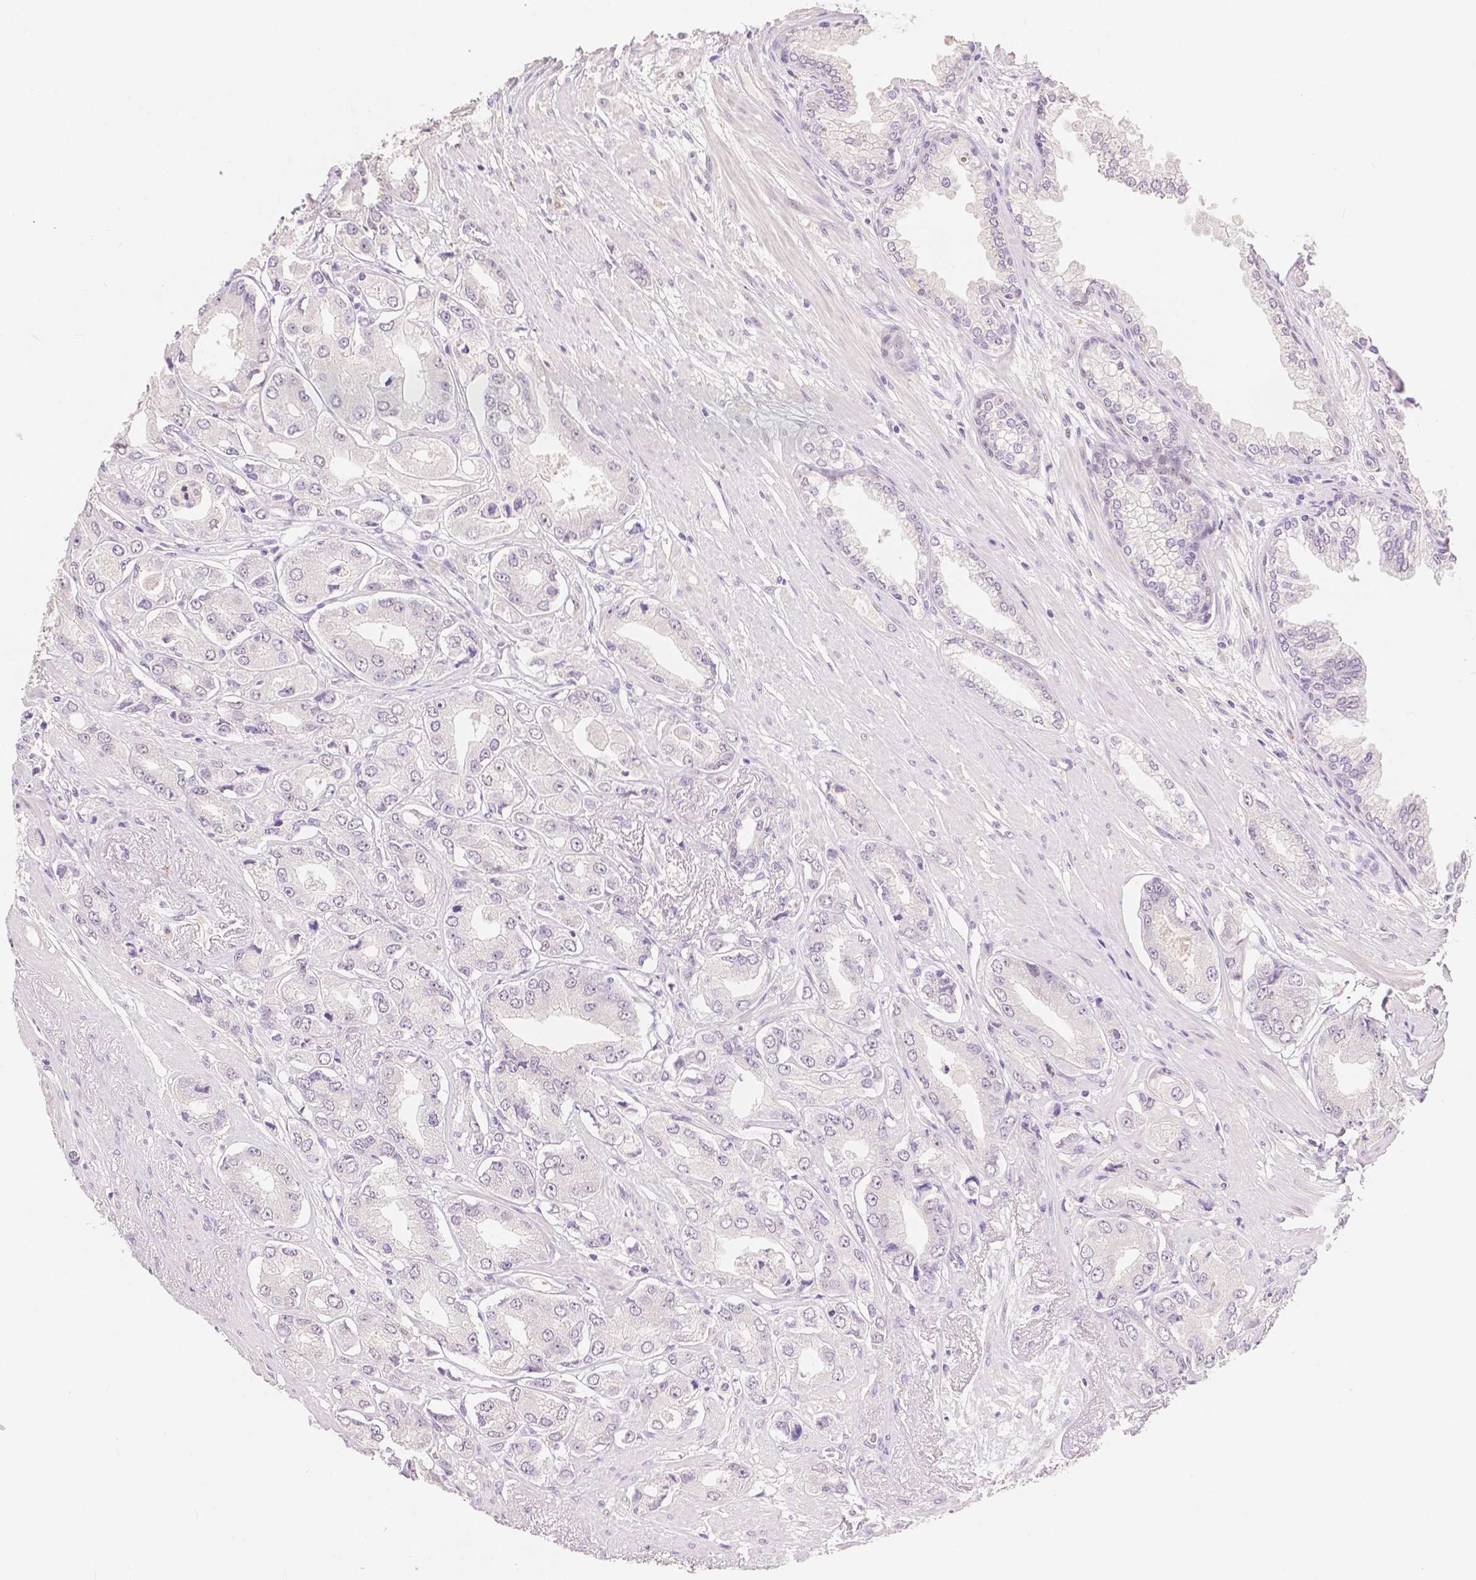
{"staining": {"intensity": "negative", "quantity": "none", "location": "none"}, "tissue": "prostate cancer", "cell_type": "Tumor cells", "image_type": "cancer", "snomed": [{"axis": "morphology", "description": "Adenocarcinoma, Low grade"}, {"axis": "topography", "description": "Prostate"}], "caption": "Human prostate cancer stained for a protein using IHC demonstrates no staining in tumor cells.", "gene": "HNF1B", "patient": {"sex": "male", "age": 60}}